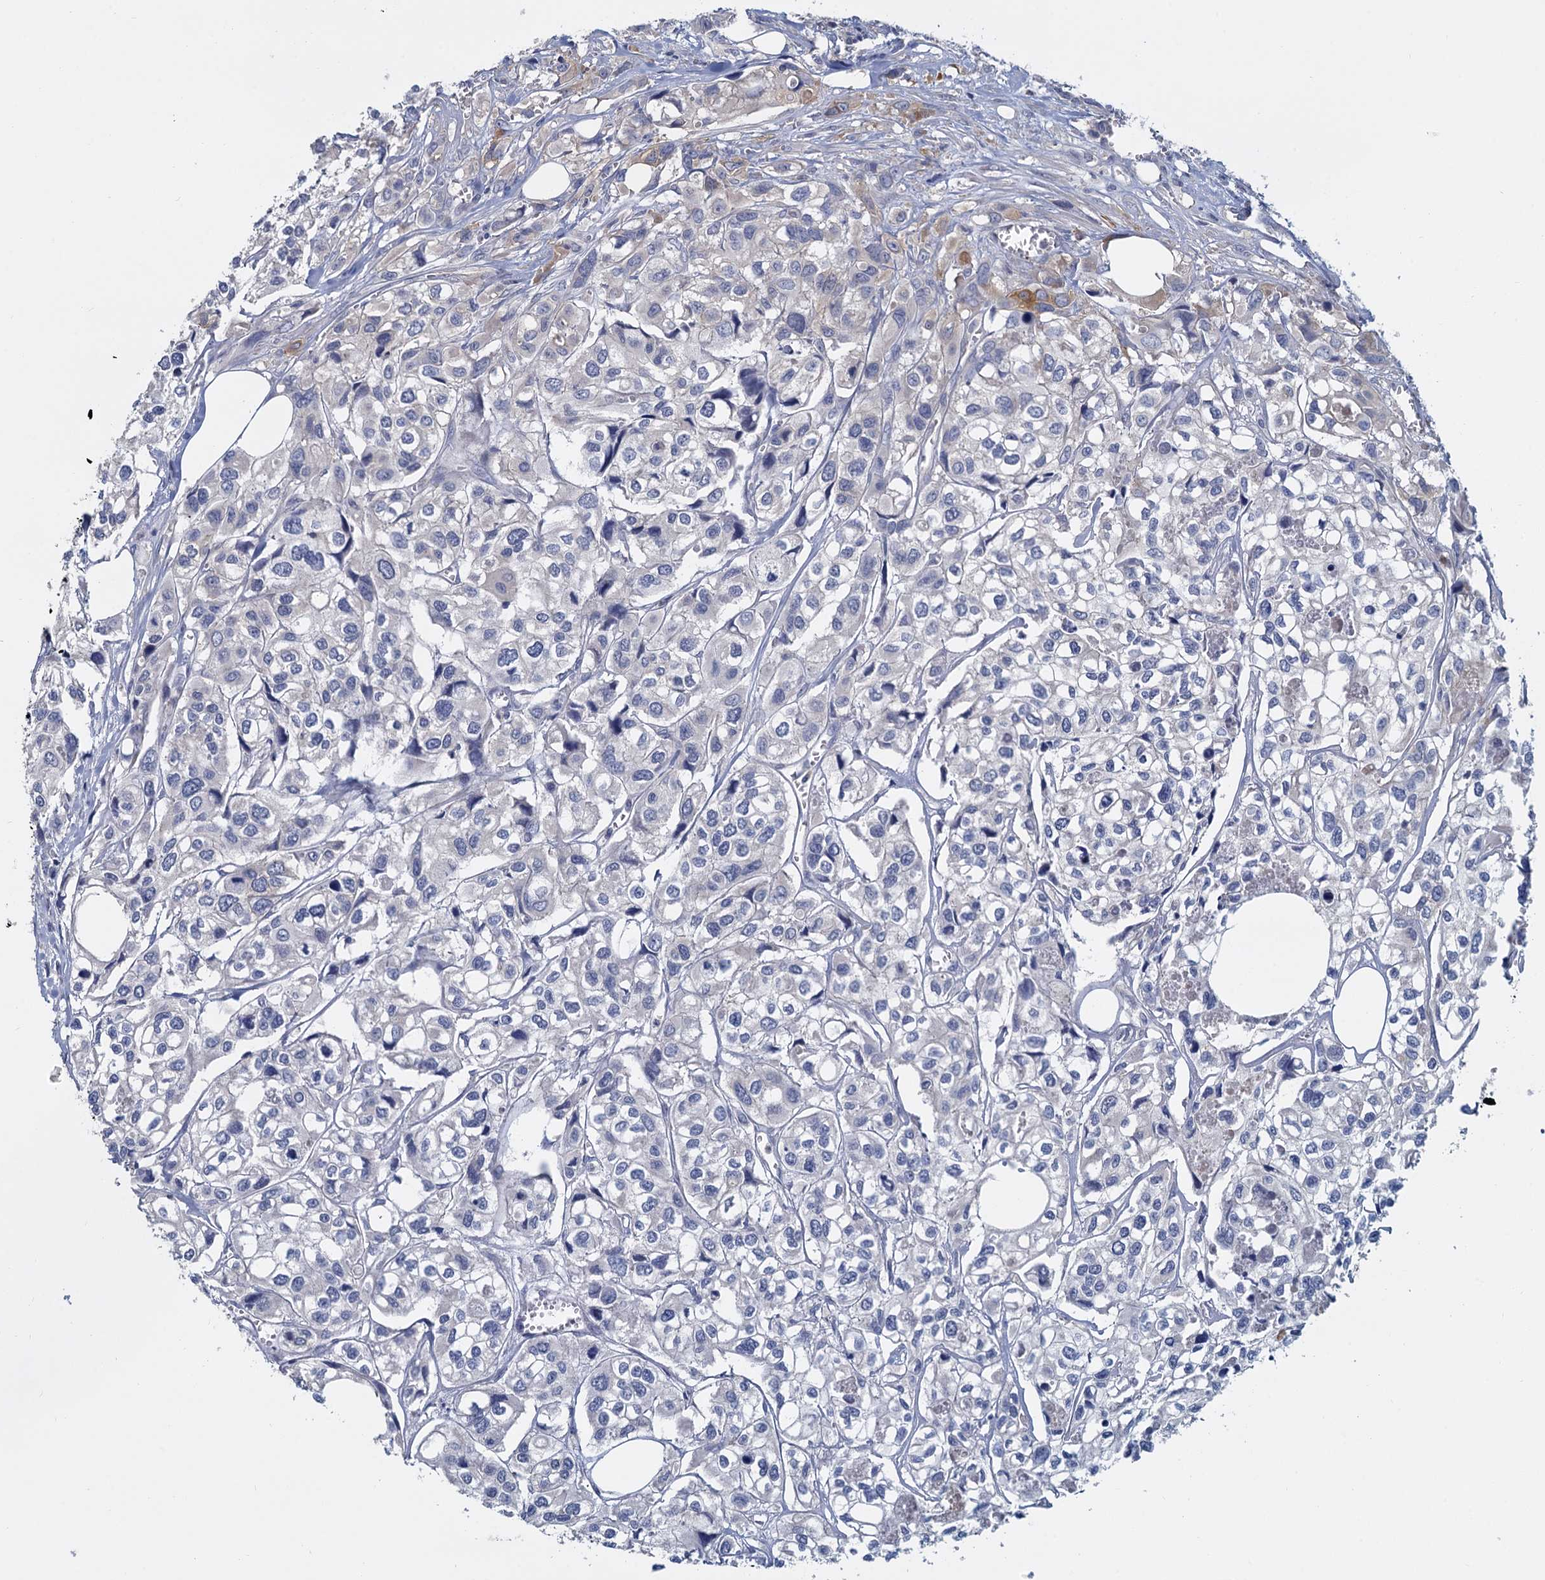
{"staining": {"intensity": "negative", "quantity": "none", "location": "none"}, "tissue": "urothelial cancer", "cell_type": "Tumor cells", "image_type": "cancer", "snomed": [{"axis": "morphology", "description": "Urothelial carcinoma, High grade"}, {"axis": "topography", "description": "Urinary bladder"}], "caption": "Immunohistochemical staining of human urothelial carcinoma (high-grade) displays no significant expression in tumor cells.", "gene": "ACSM3", "patient": {"sex": "male", "age": 67}}